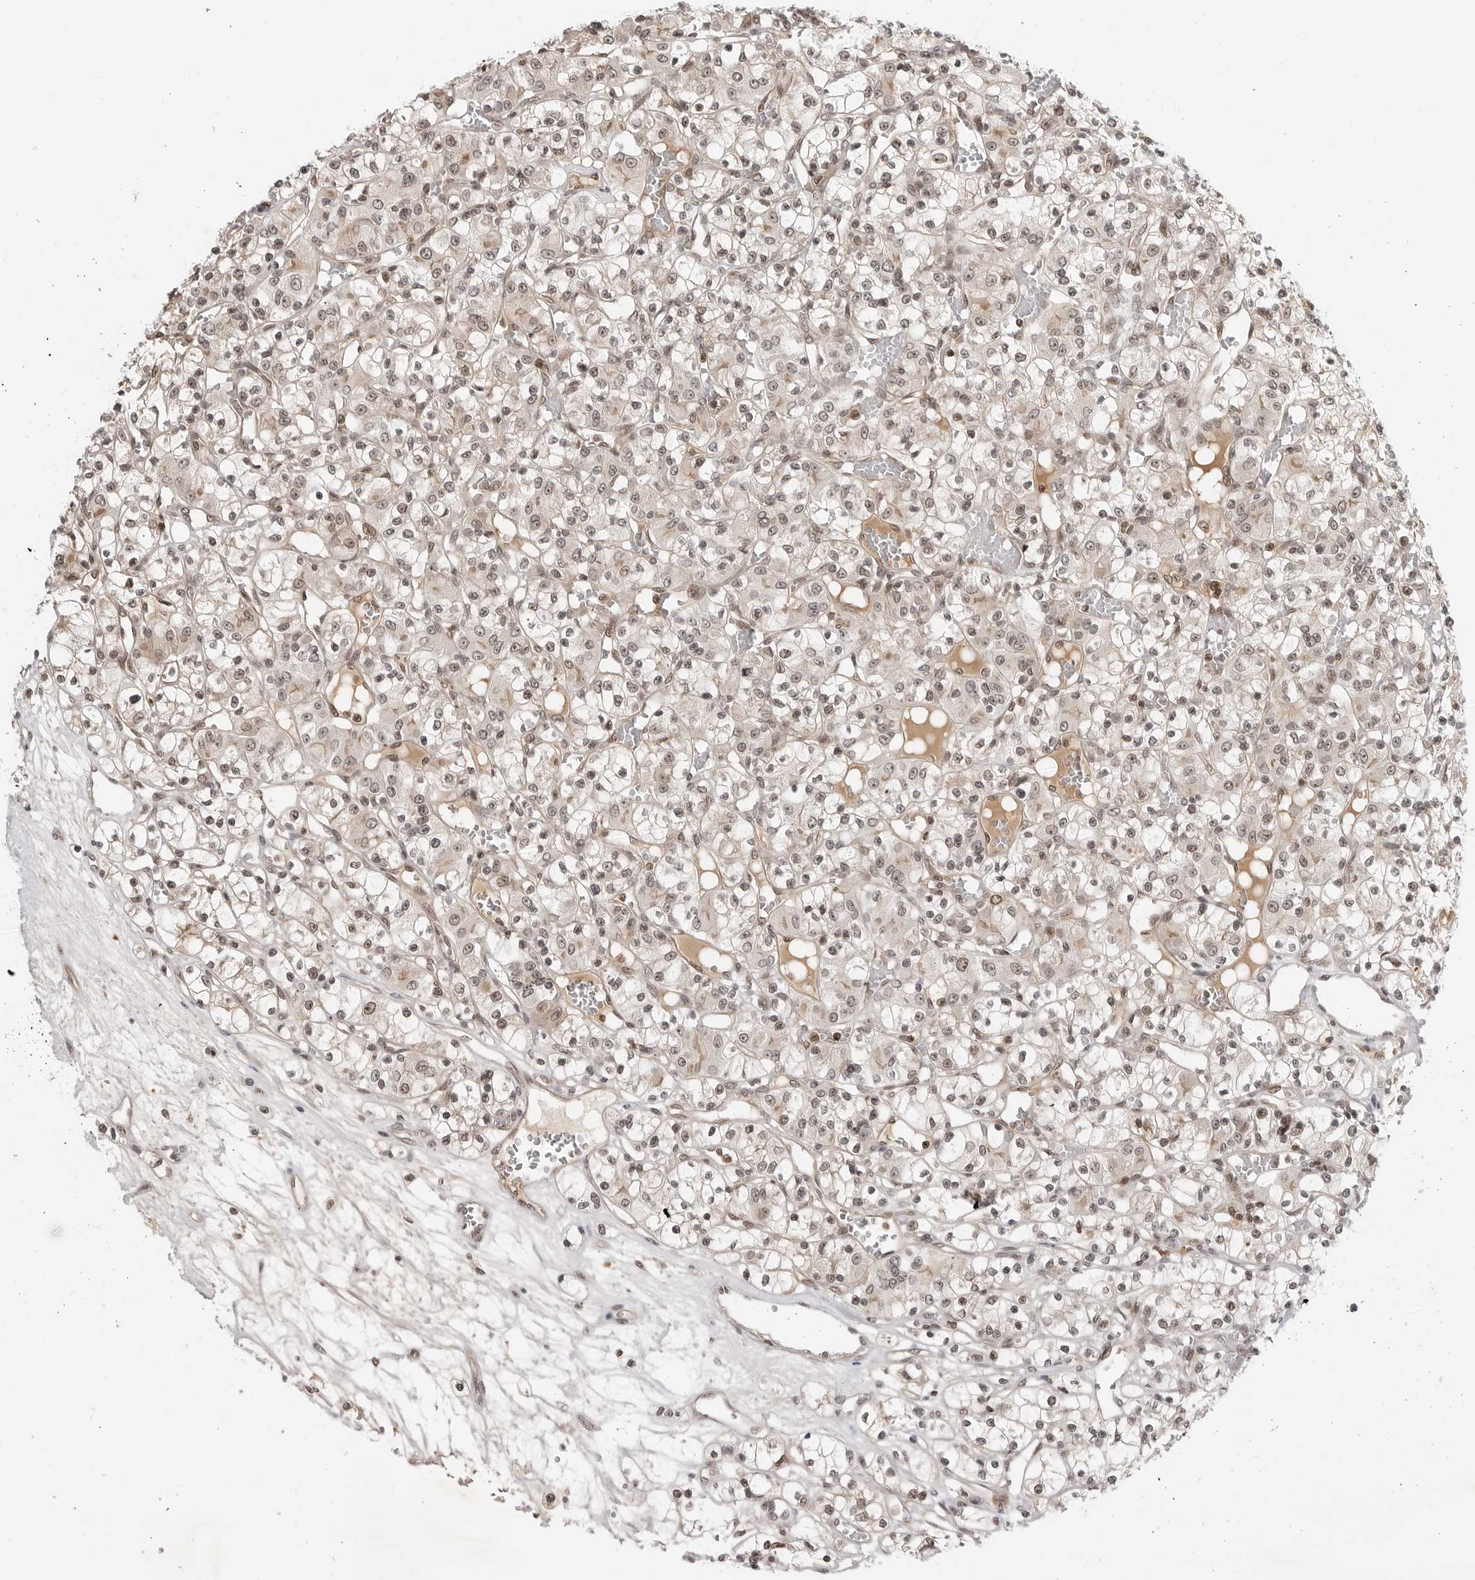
{"staining": {"intensity": "weak", "quantity": ">75%", "location": "nuclear"}, "tissue": "renal cancer", "cell_type": "Tumor cells", "image_type": "cancer", "snomed": [{"axis": "morphology", "description": "Adenocarcinoma, NOS"}, {"axis": "topography", "description": "Kidney"}], "caption": "The micrograph displays staining of adenocarcinoma (renal), revealing weak nuclear protein staining (brown color) within tumor cells.", "gene": "C8orf33", "patient": {"sex": "female", "age": 59}}